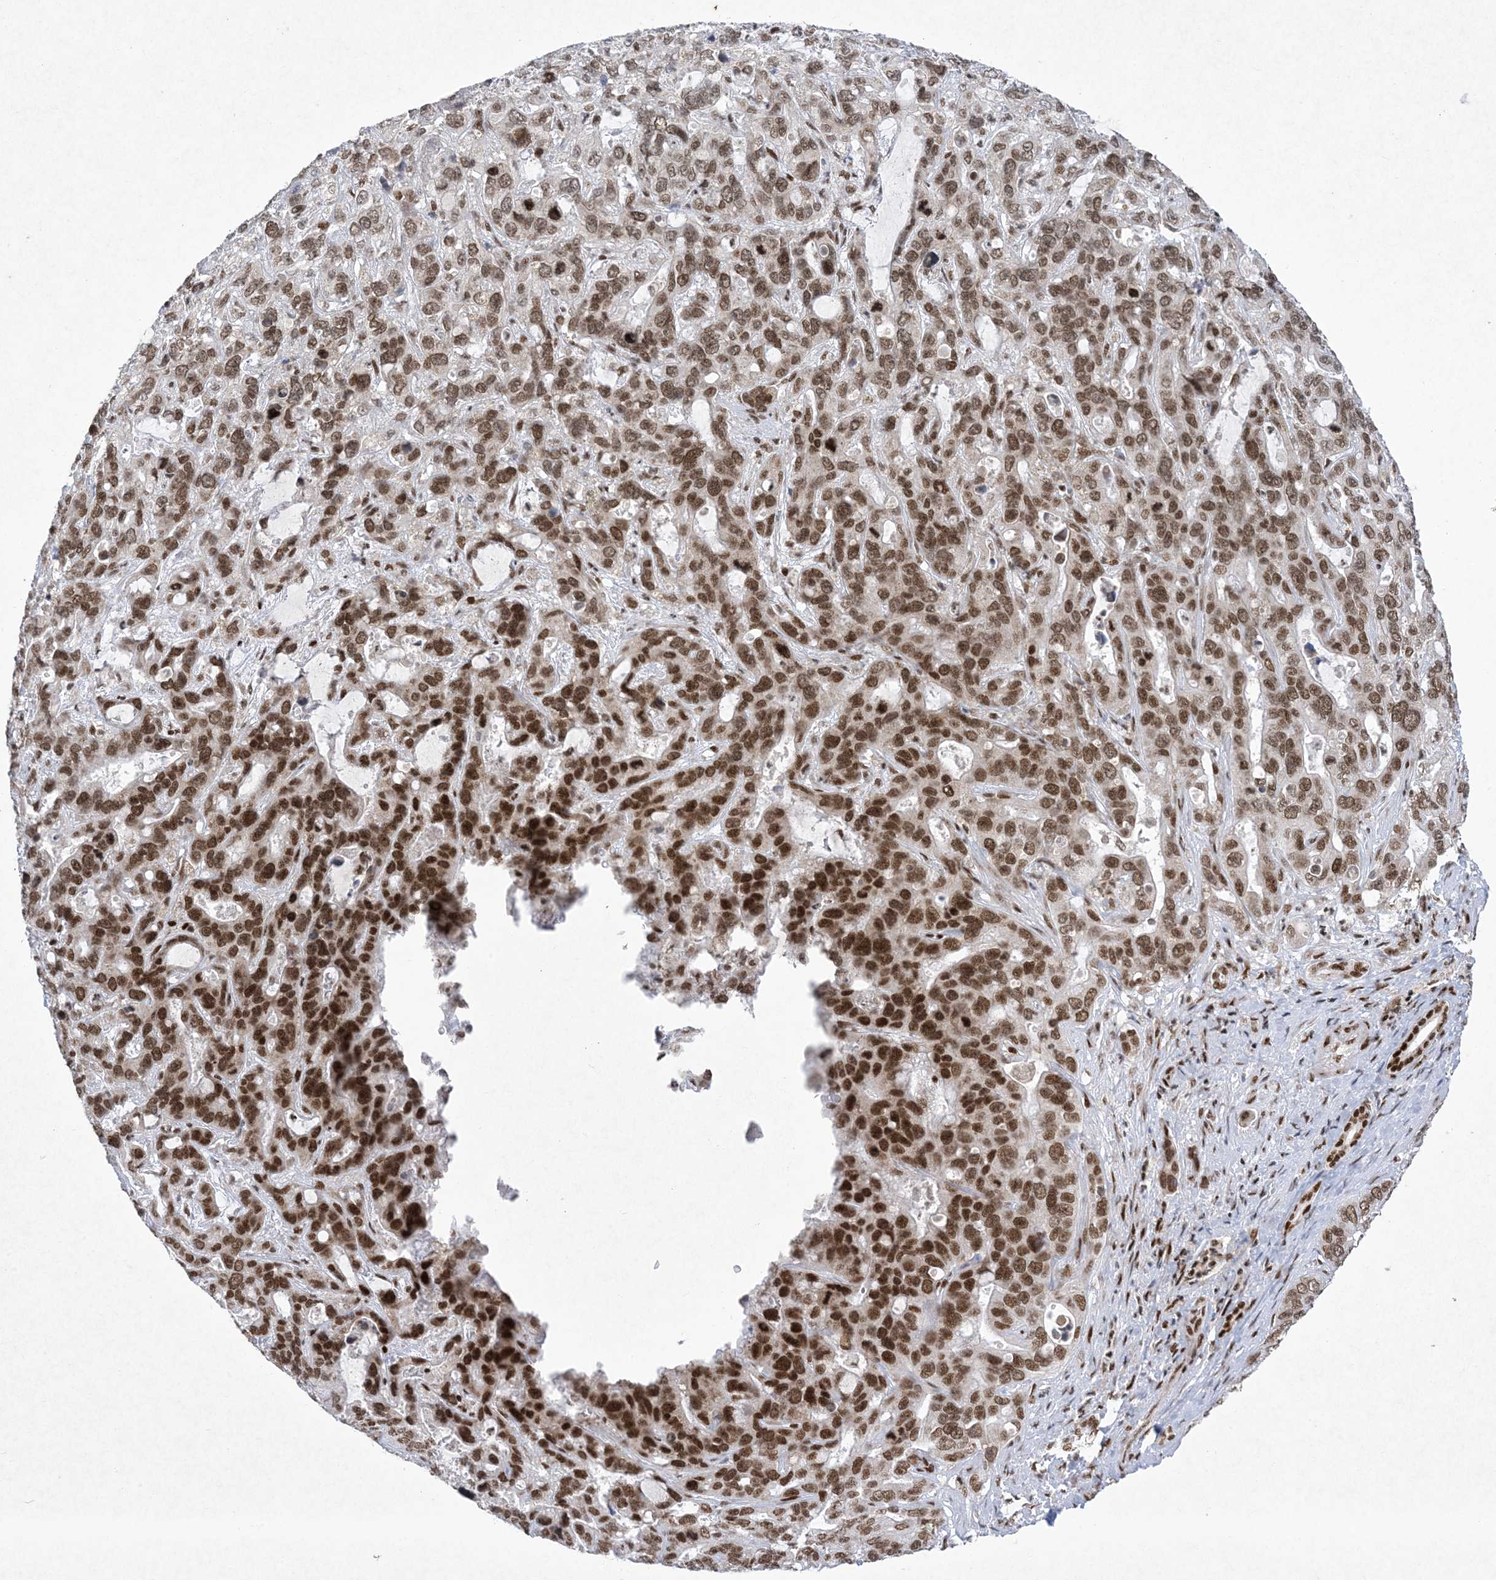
{"staining": {"intensity": "strong", "quantity": ">75%", "location": "nuclear"}, "tissue": "liver cancer", "cell_type": "Tumor cells", "image_type": "cancer", "snomed": [{"axis": "morphology", "description": "Cholangiocarcinoma"}, {"axis": "topography", "description": "Liver"}], "caption": "Protein staining shows strong nuclear staining in about >75% of tumor cells in liver cholangiocarcinoma.", "gene": "PKNOX2", "patient": {"sex": "female", "age": 65}}